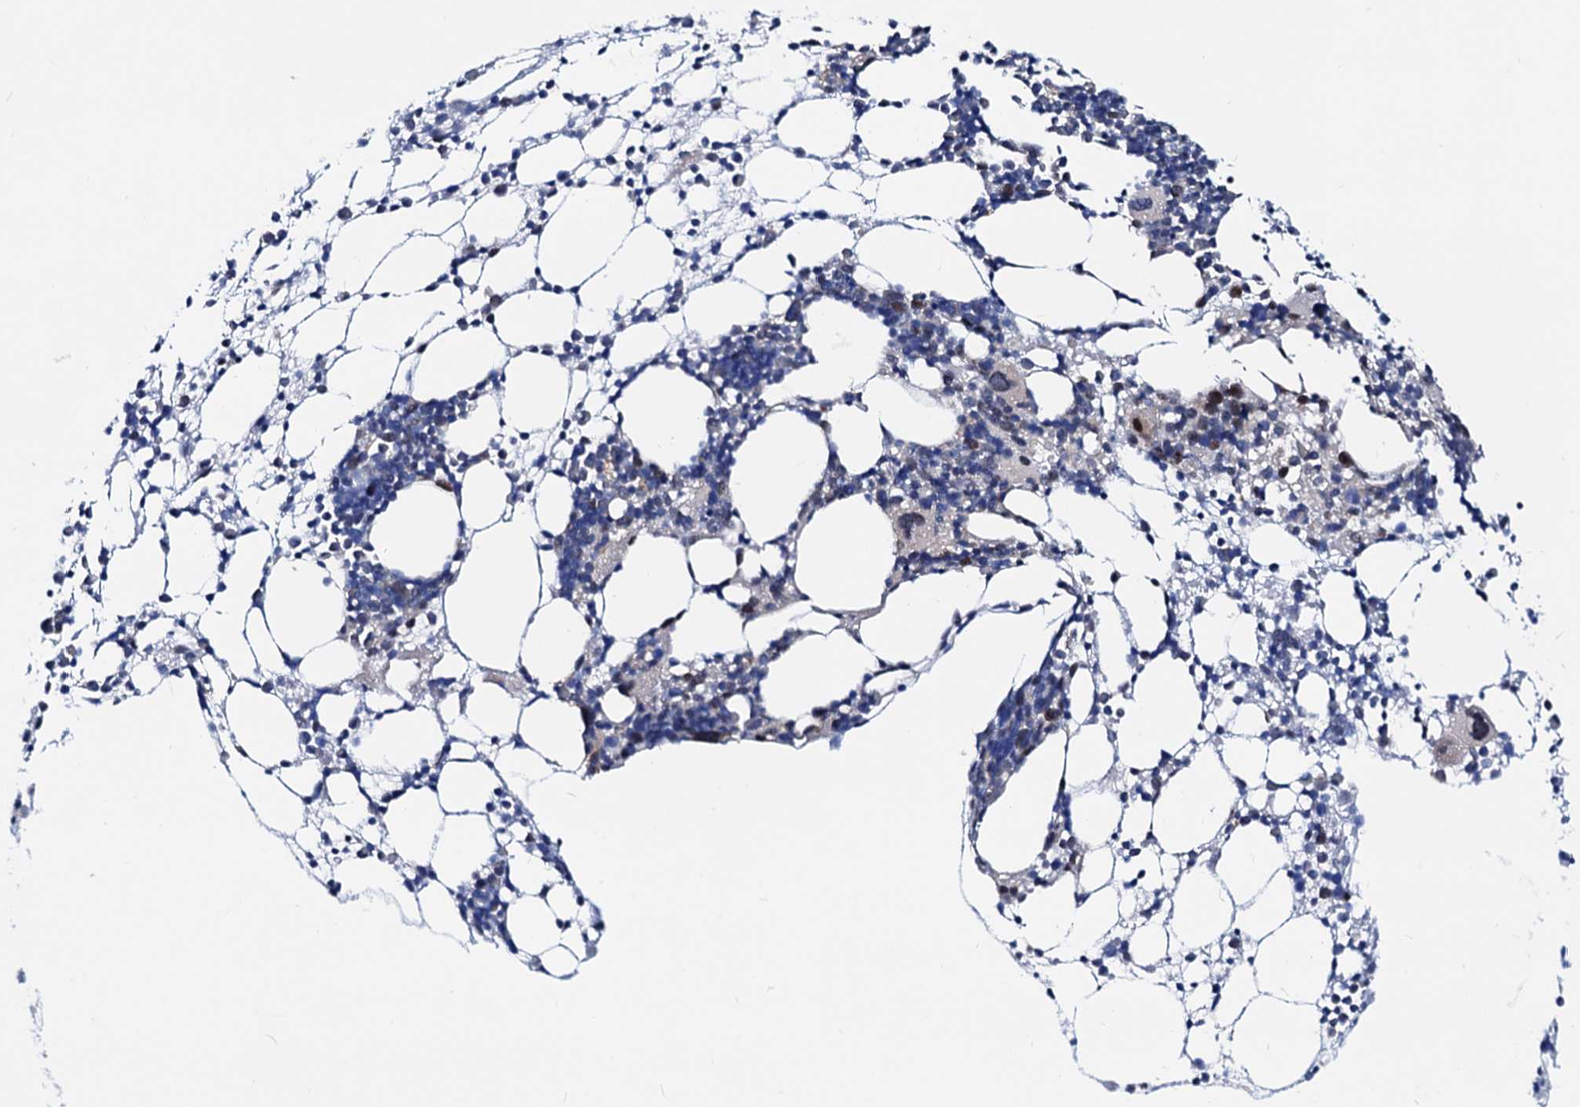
{"staining": {"intensity": "moderate", "quantity": "<25%", "location": "nuclear"}, "tissue": "bone marrow", "cell_type": "Hematopoietic cells", "image_type": "normal", "snomed": [{"axis": "morphology", "description": "Normal tissue, NOS"}, {"axis": "topography", "description": "Bone marrow"}], "caption": "Moderate nuclear protein positivity is identified in approximately <25% of hematopoietic cells in bone marrow. Nuclei are stained in blue.", "gene": "COA4", "patient": {"sex": "female", "age": 57}}